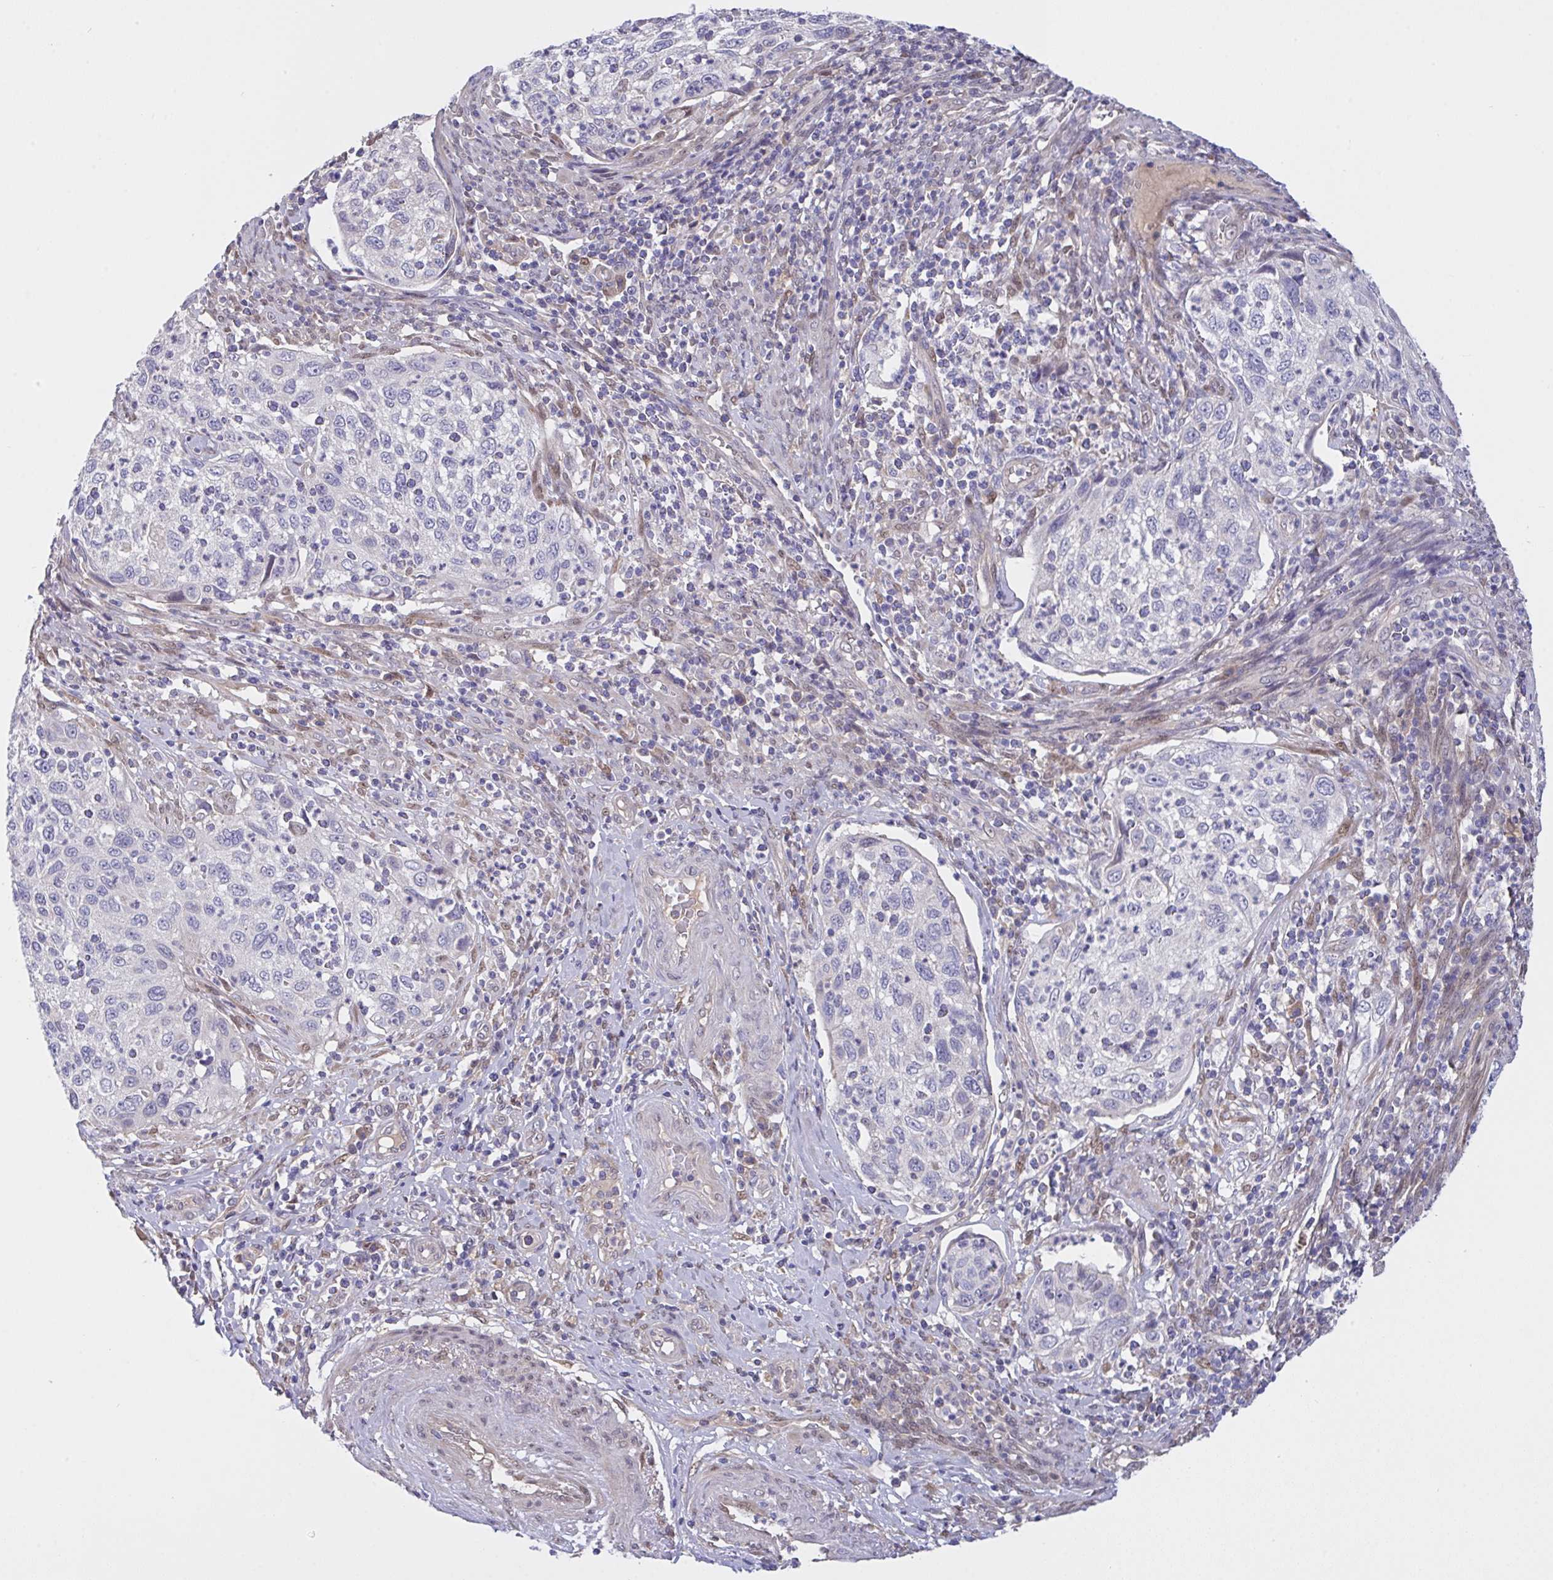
{"staining": {"intensity": "negative", "quantity": "none", "location": "none"}, "tissue": "cervical cancer", "cell_type": "Tumor cells", "image_type": "cancer", "snomed": [{"axis": "morphology", "description": "Squamous cell carcinoma, NOS"}, {"axis": "topography", "description": "Cervix"}], "caption": "Tumor cells are negative for protein expression in human squamous cell carcinoma (cervical).", "gene": "L3HYPDH", "patient": {"sex": "female", "age": 70}}